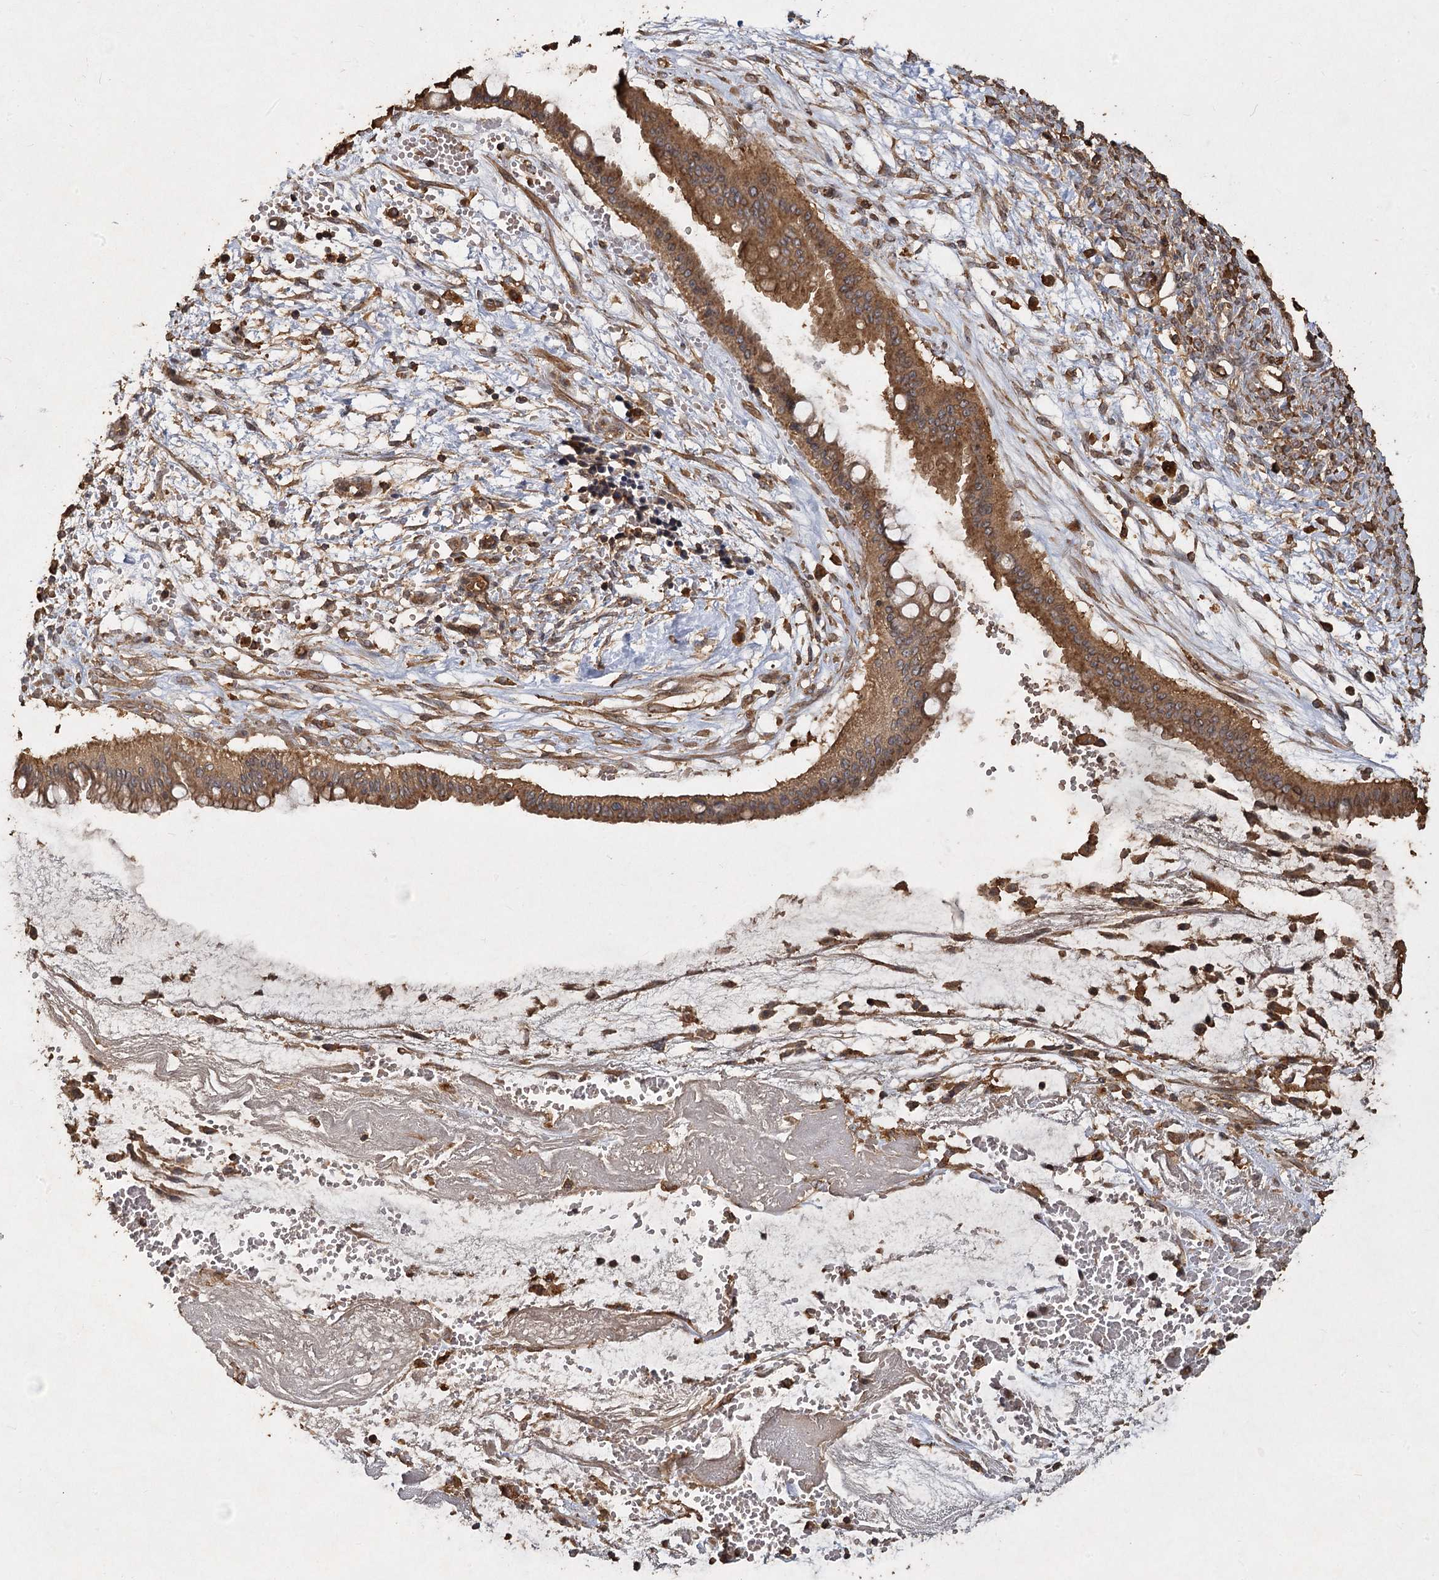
{"staining": {"intensity": "moderate", "quantity": ">75%", "location": "cytoplasmic/membranous"}, "tissue": "ovarian cancer", "cell_type": "Tumor cells", "image_type": "cancer", "snomed": [{"axis": "morphology", "description": "Cystadenocarcinoma, mucinous, NOS"}, {"axis": "topography", "description": "Ovary"}], "caption": "IHC micrograph of neoplastic tissue: human ovarian cancer stained using immunohistochemistry reveals medium levels of moderate protein expression localized specifically in the cytoplasmic/membranous of tumor cells, appearing as a cytoplasmic/membranous brown color.", "gene": "PIK3C2A", "patient": {"sex": "female", "age": 73}}